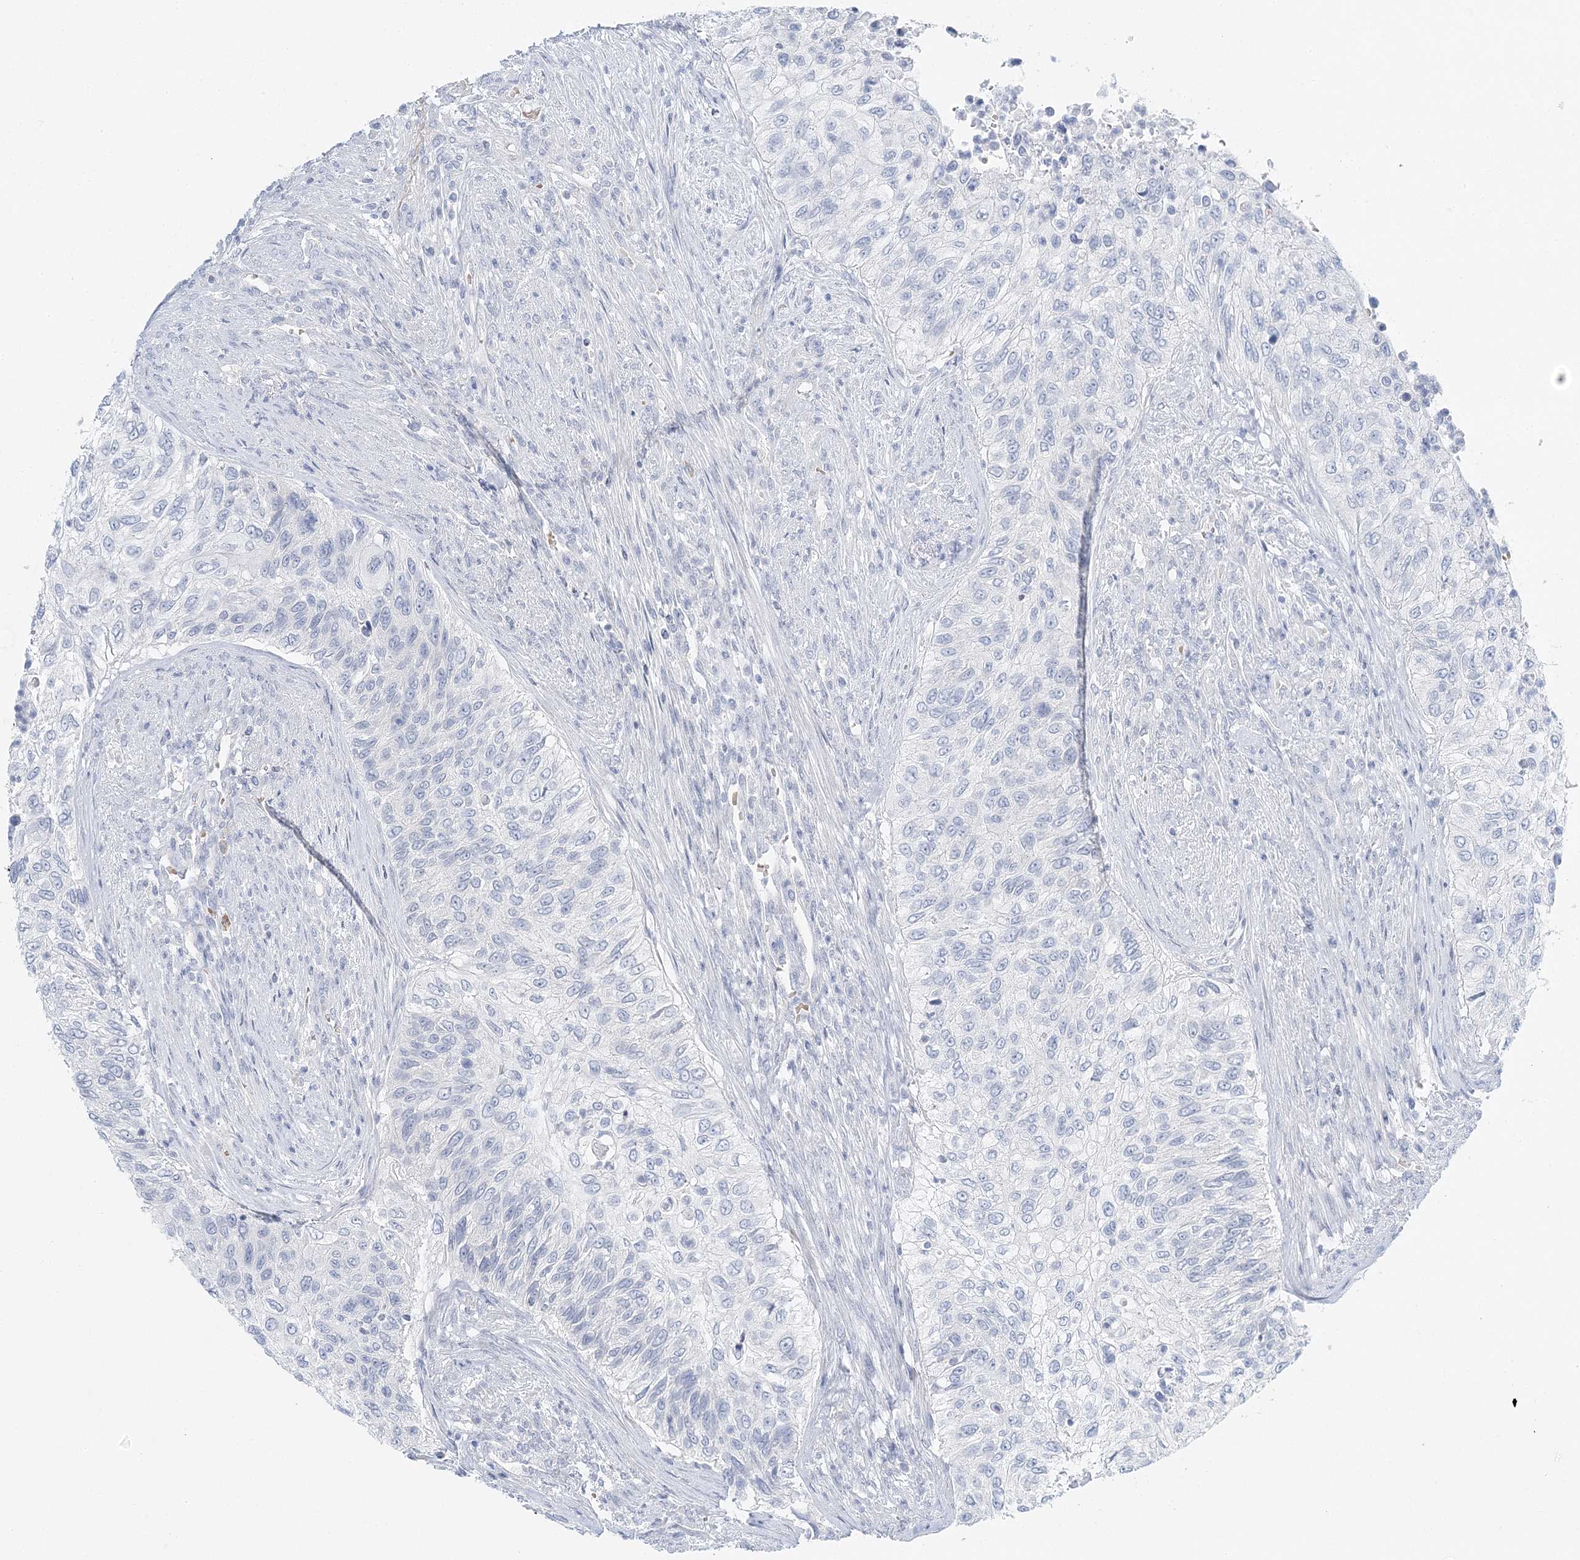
{"staining": {"intensity": "negative", "quantity": "none", "location": "none"}, "tissue": "urothelial cancer", "cell_type": "Tumor cells", "image_type": "cancer", "snomed": [{"axis": "morphology", "description": "Urothelial carcinoma, High grade"}, {"axis": "topography", "description": "Urinary bladder"}], "caption": "Histopathology image shows no significant protein expression in tumor cells of urothelial cancer.", "gene": "VILL", "patient": {"sex": "female", "age": 60}}